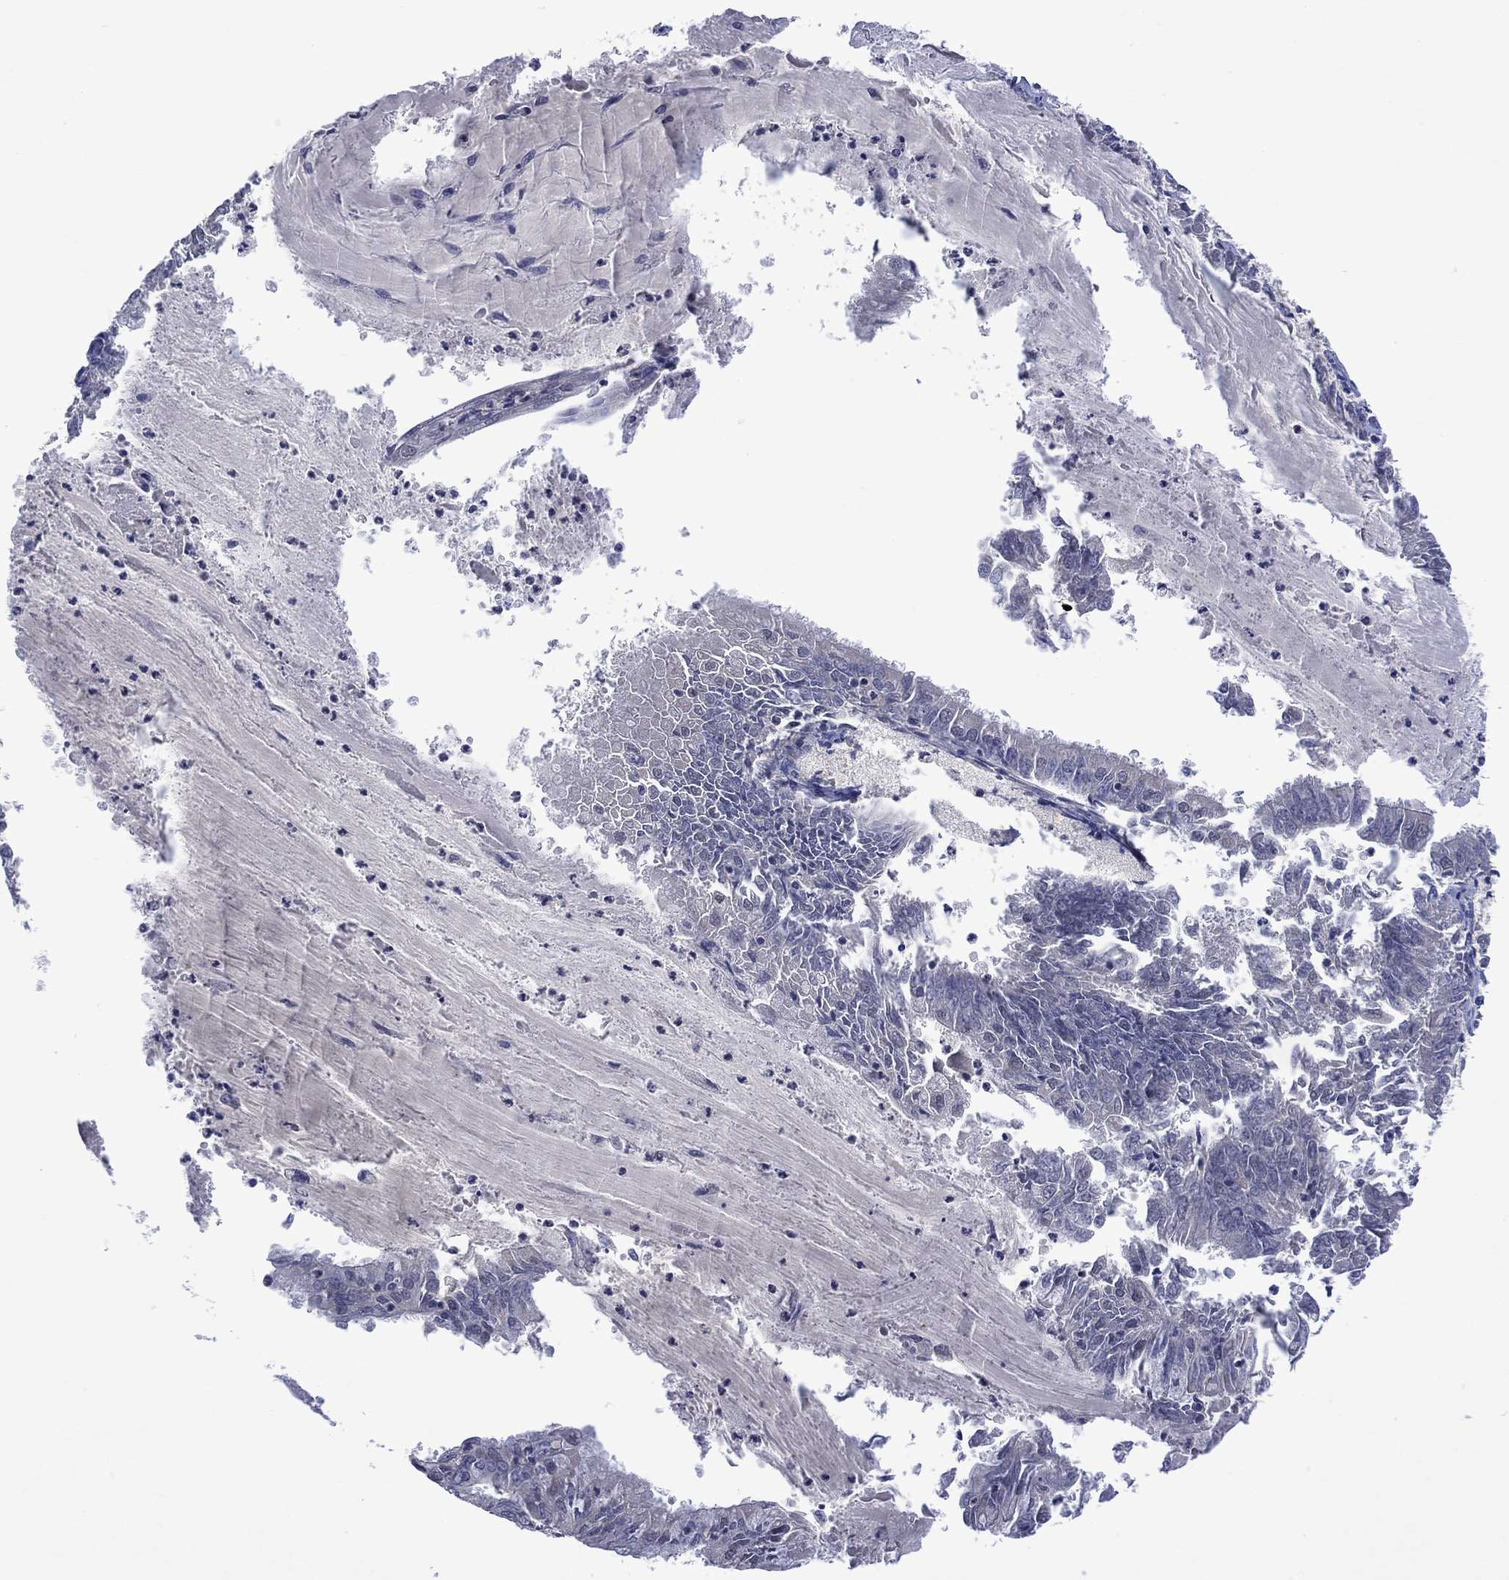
{"staining": {"intensity": "negative", "quantity": "none", "location": "none"}, "tissue": "endometrial cancer", "cell_type": "Tumor cells", "image_type": "cancer", "snomed": [{"axis": "morphology", "description": "Adenocarcinoma, NOS"}, {"axis": "topography", "description": "Endometrium"}], "caption": "Endometrial adenocarcinoma stained for a protein using IHC reveals no positivity tumor cells.", "gene": "ASB10", "patient": {"sex": "female", "age": 57}}